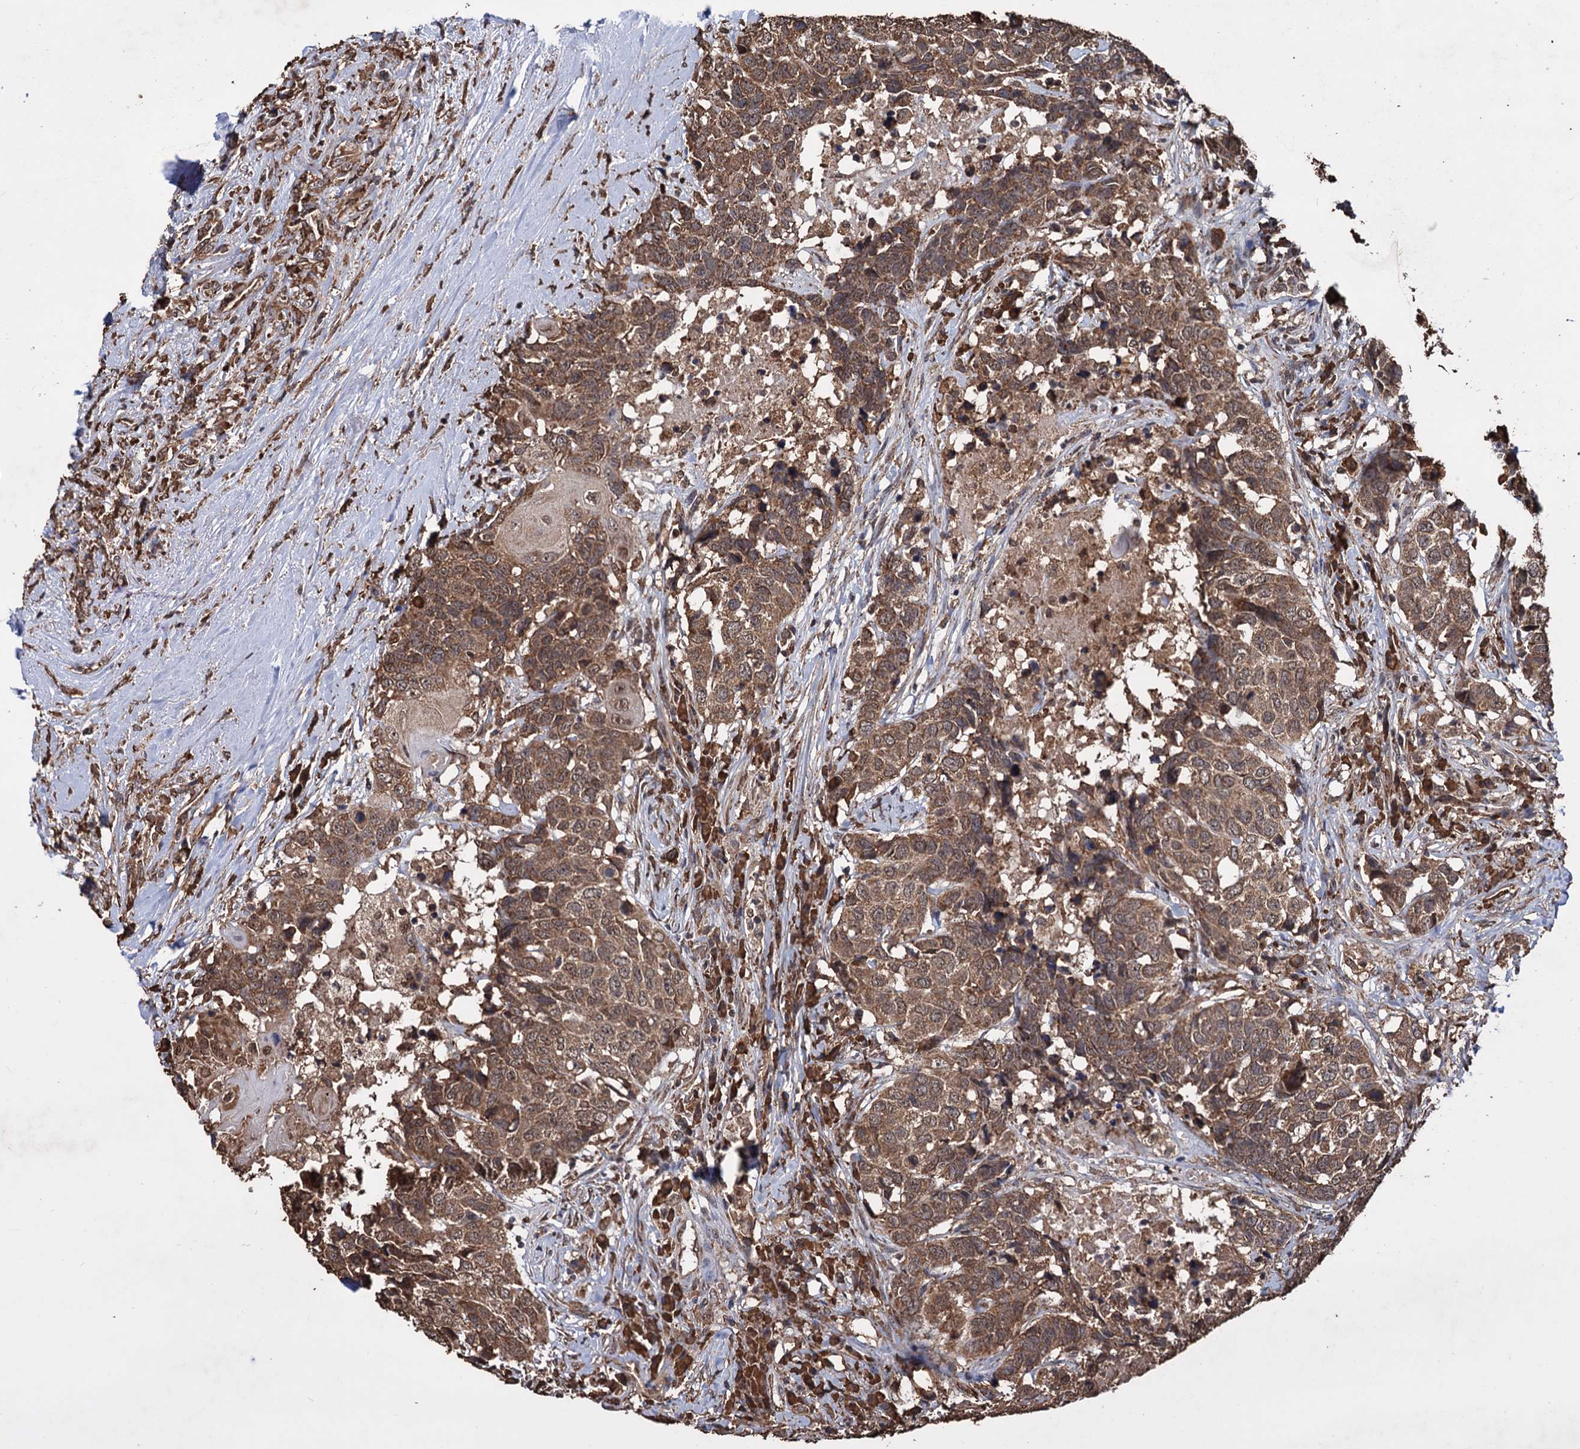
{"staining": {"intensity": "moderate", "quantity": ">75%", "location": "cytoplasmic/membranous,nuclear"}, "tissue": "head and neck cancer", "cell_type": "Tumor cells", "image_type": "cancer", "snomed": [{"axis": "morphology", "description": "Squamous cell carcinoma, NOS"}, {"axis": "topography", "description": "Head-Neck"}], "caption": "Head and neck cancer stained for a protein displays moderate cytoplasmic/membranous and nuclear positivity in tumor cells. (DAB IHC, brown staining for protein, blue staining for nuclei).", "gene": "TBC1D12", "patient": {"sex": "male", "age": 66}}